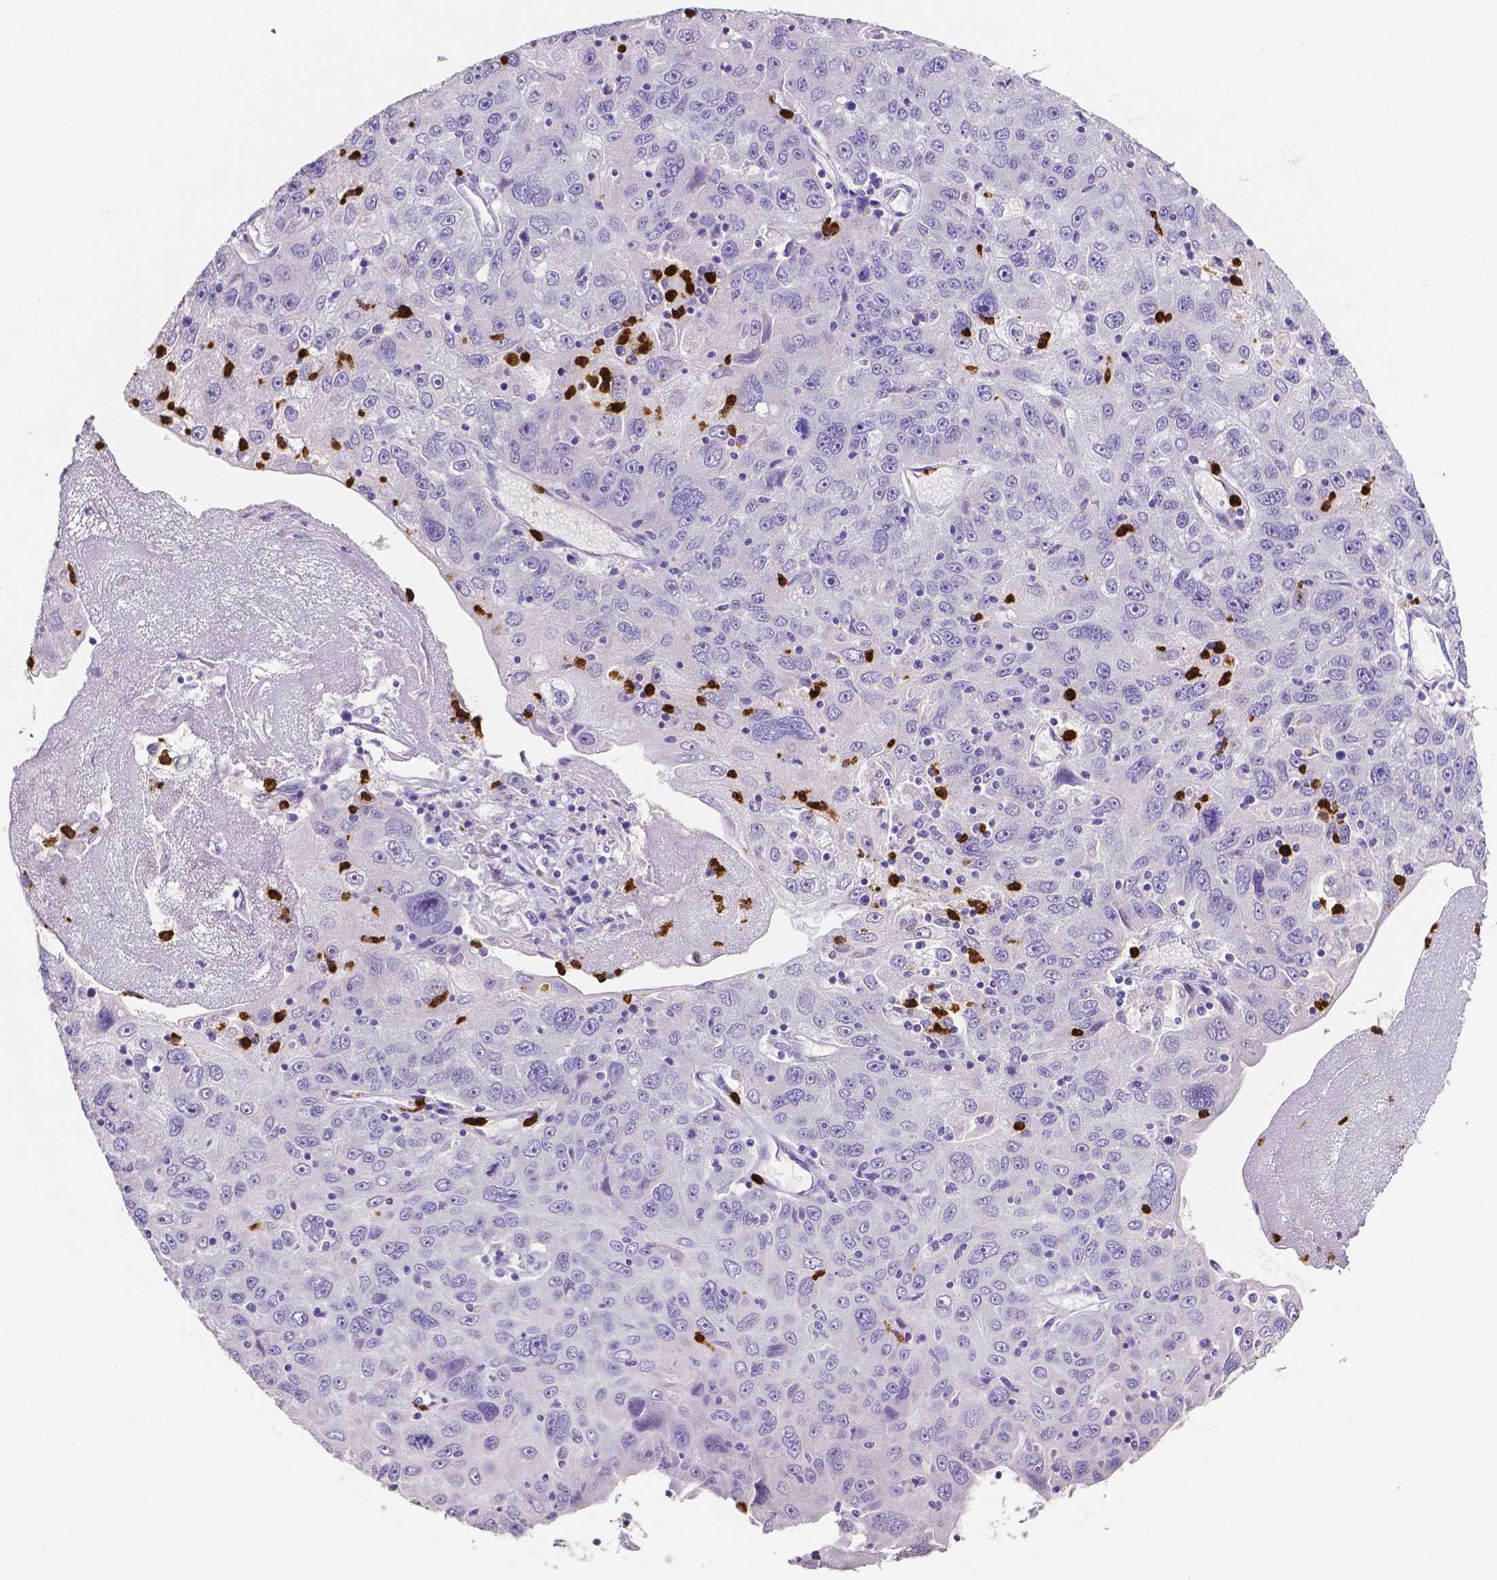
{"staining": {"intensity": "negative", "quantity": "none", "location": "none"}, "tissue": "stomach cancer", "cell_type": "Tumor cells", "image_type": "cancer", "snomed": [{"axis": "morphology", "description": "Adenocarcinoma, NOS"}, {"axis": "topography", "description": "Stomach"}], "caption": "This photomicrograph is of stomach adenocarcinoma stained with IHC to label a protein in brown with the nuclei are counter-stained blue. There is no expression in tumor cells.", "gene": "MMP9", "patient": {"sex": "male", "age": 56}}